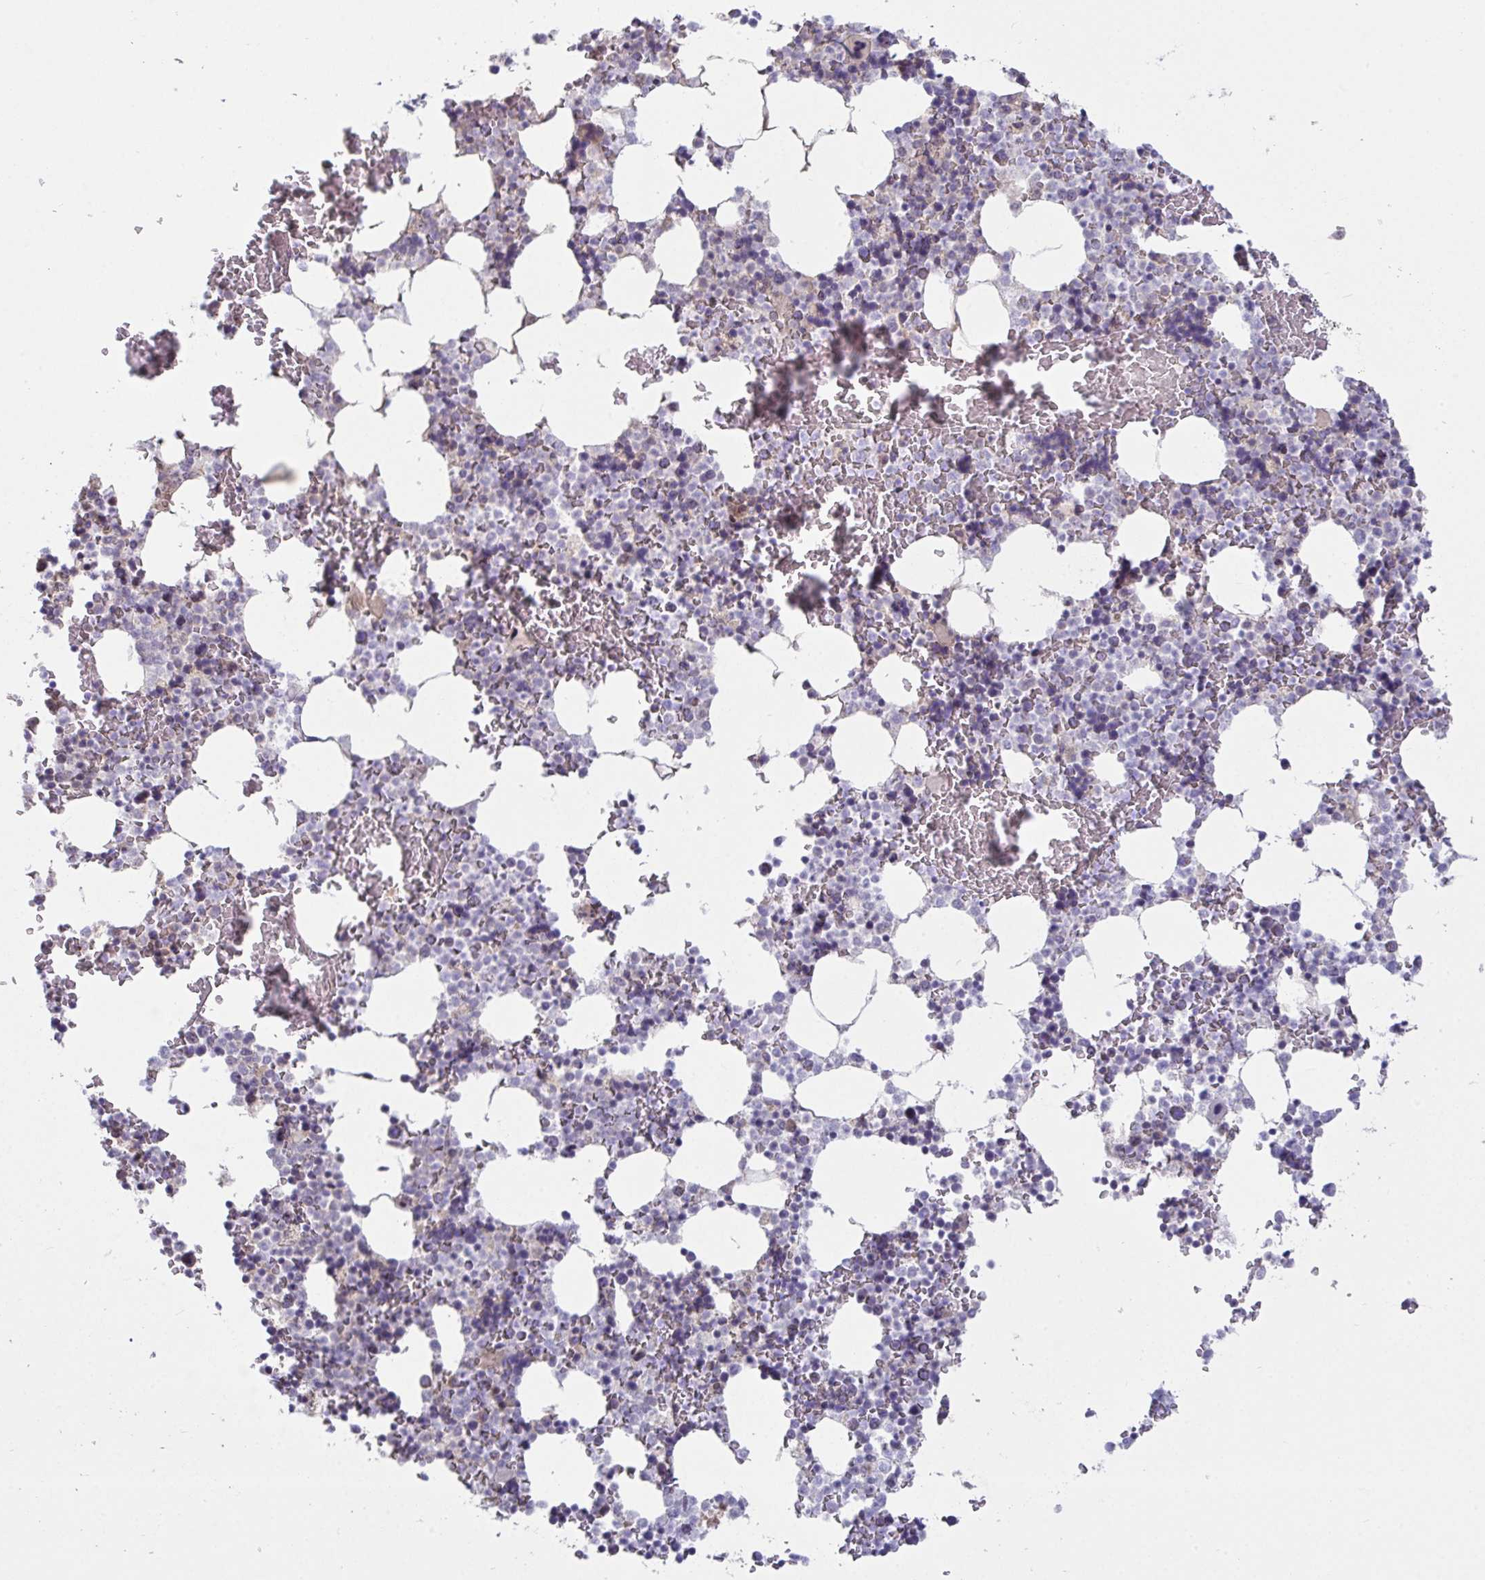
{"staining": {"intensity": "negative", "quantity": "none", "location": "none"}, "tissue": "bone marrow", "cell_type": "Hematopoietic cells", "image_type": "normal", "snomed": [{"axis": "morphology", "description": "Normal tissue, NOS"}, {"axis": "topography", "description": "Bone marrow"}], "caption": "Image shows no significant protein positivity in hematopoietic cells of unremarkable bone marrow.", "gene": "MYC", "patient": {"sex": "female", "age": 42}}